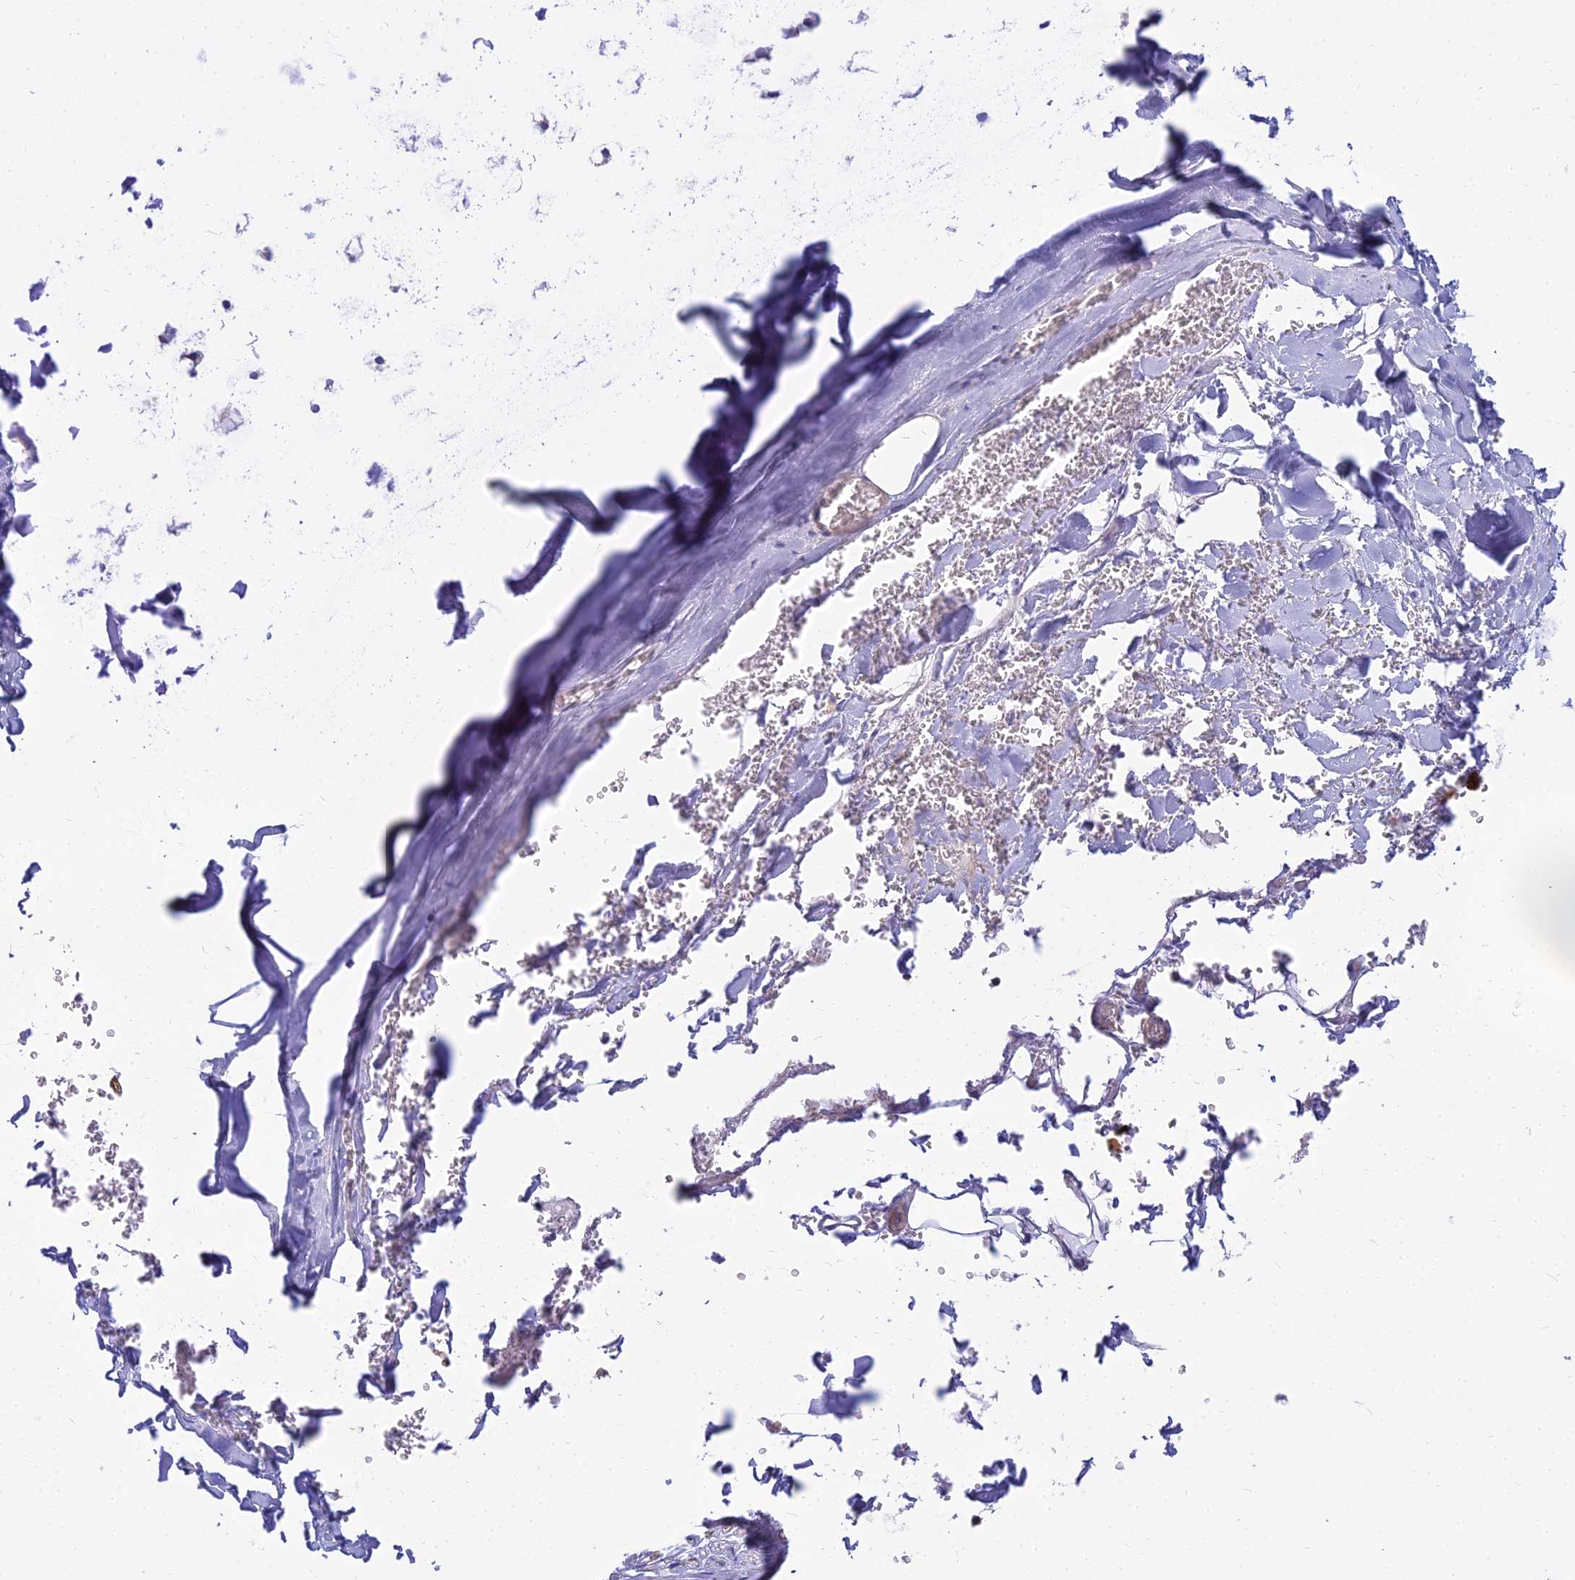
{"staining": {"intensity": "negative", "quantity": "none", "location": "none"}, "tissue": "adipose tissue", "cell_type": "Adipocytes", "image_type": "normal", "snomed": [{"axis": "morphology", "description": "Normal tissue, NOS"}, {"axis": "topography", "description": "Cartilage tissue"}], "caption": "Immunohistochemistry histopathology image of normal human adipose tissue stained for a protein (brown), which shows no positivity in adipocytes.", "gene": "SMIM24", "patient": {"sex": "female", "age": 63}}